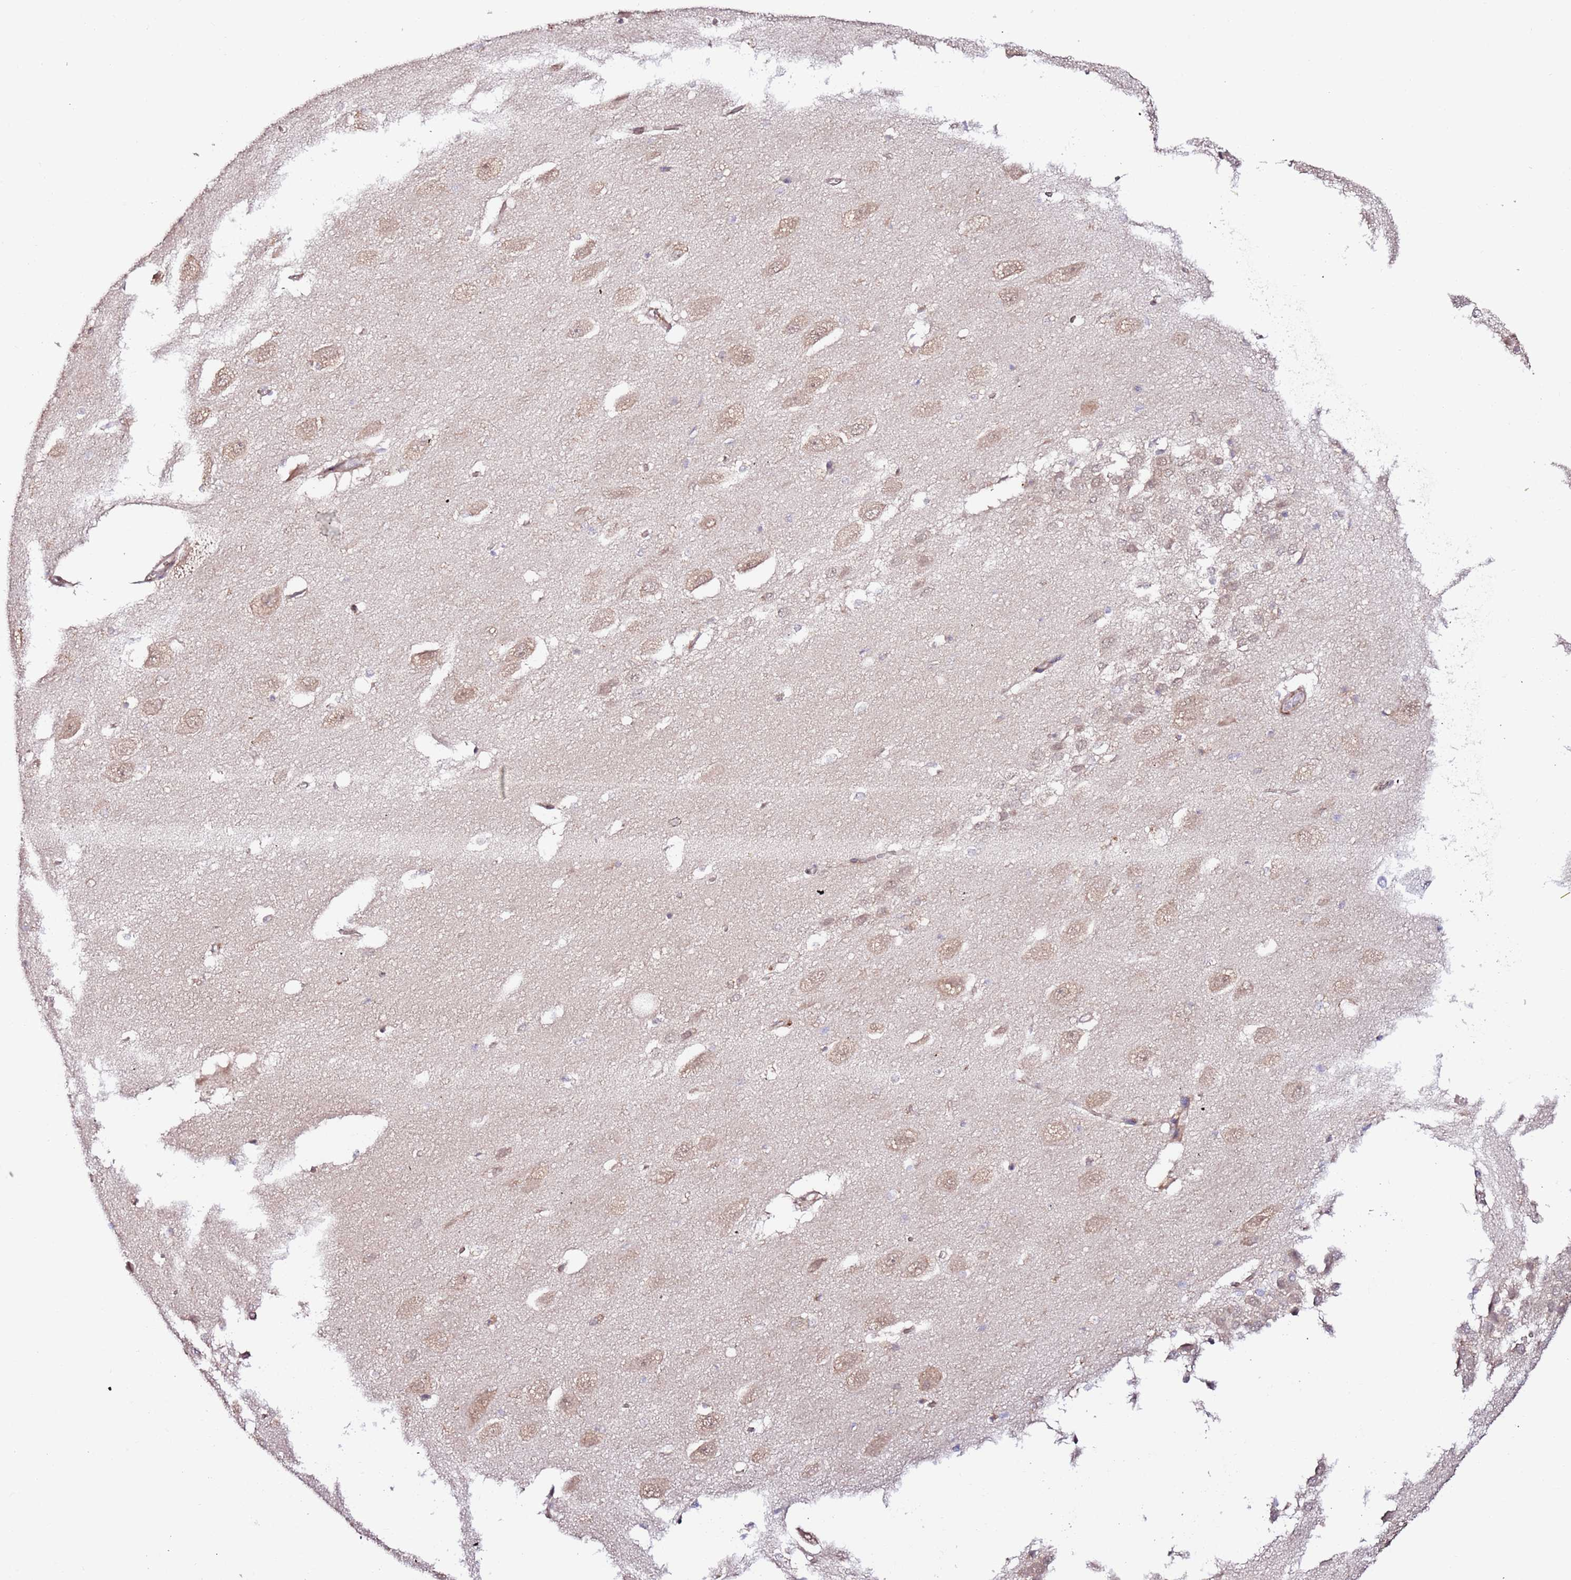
{"staining": {"intensity": "negative", "quantity": "none", "location": "none"}, "tissue": "hippocampus", "cell_type": "Glial cells", "image_type": "normal", "snomed": [{"axis": "morphology", "description": "Normal tissue, NOS"}, {"axis": "topography", "description": "Hippocampus"}], "caption": "Immunohistochemistry (IHC) of normal human hippocampus displays no staining in glial cells. (DAB immunohistochemistry (IHC) visualized using brightfield microscopy, high magnification).", "gene": "HSD17B7", "patient": {"sex": "female", "age": 64}}